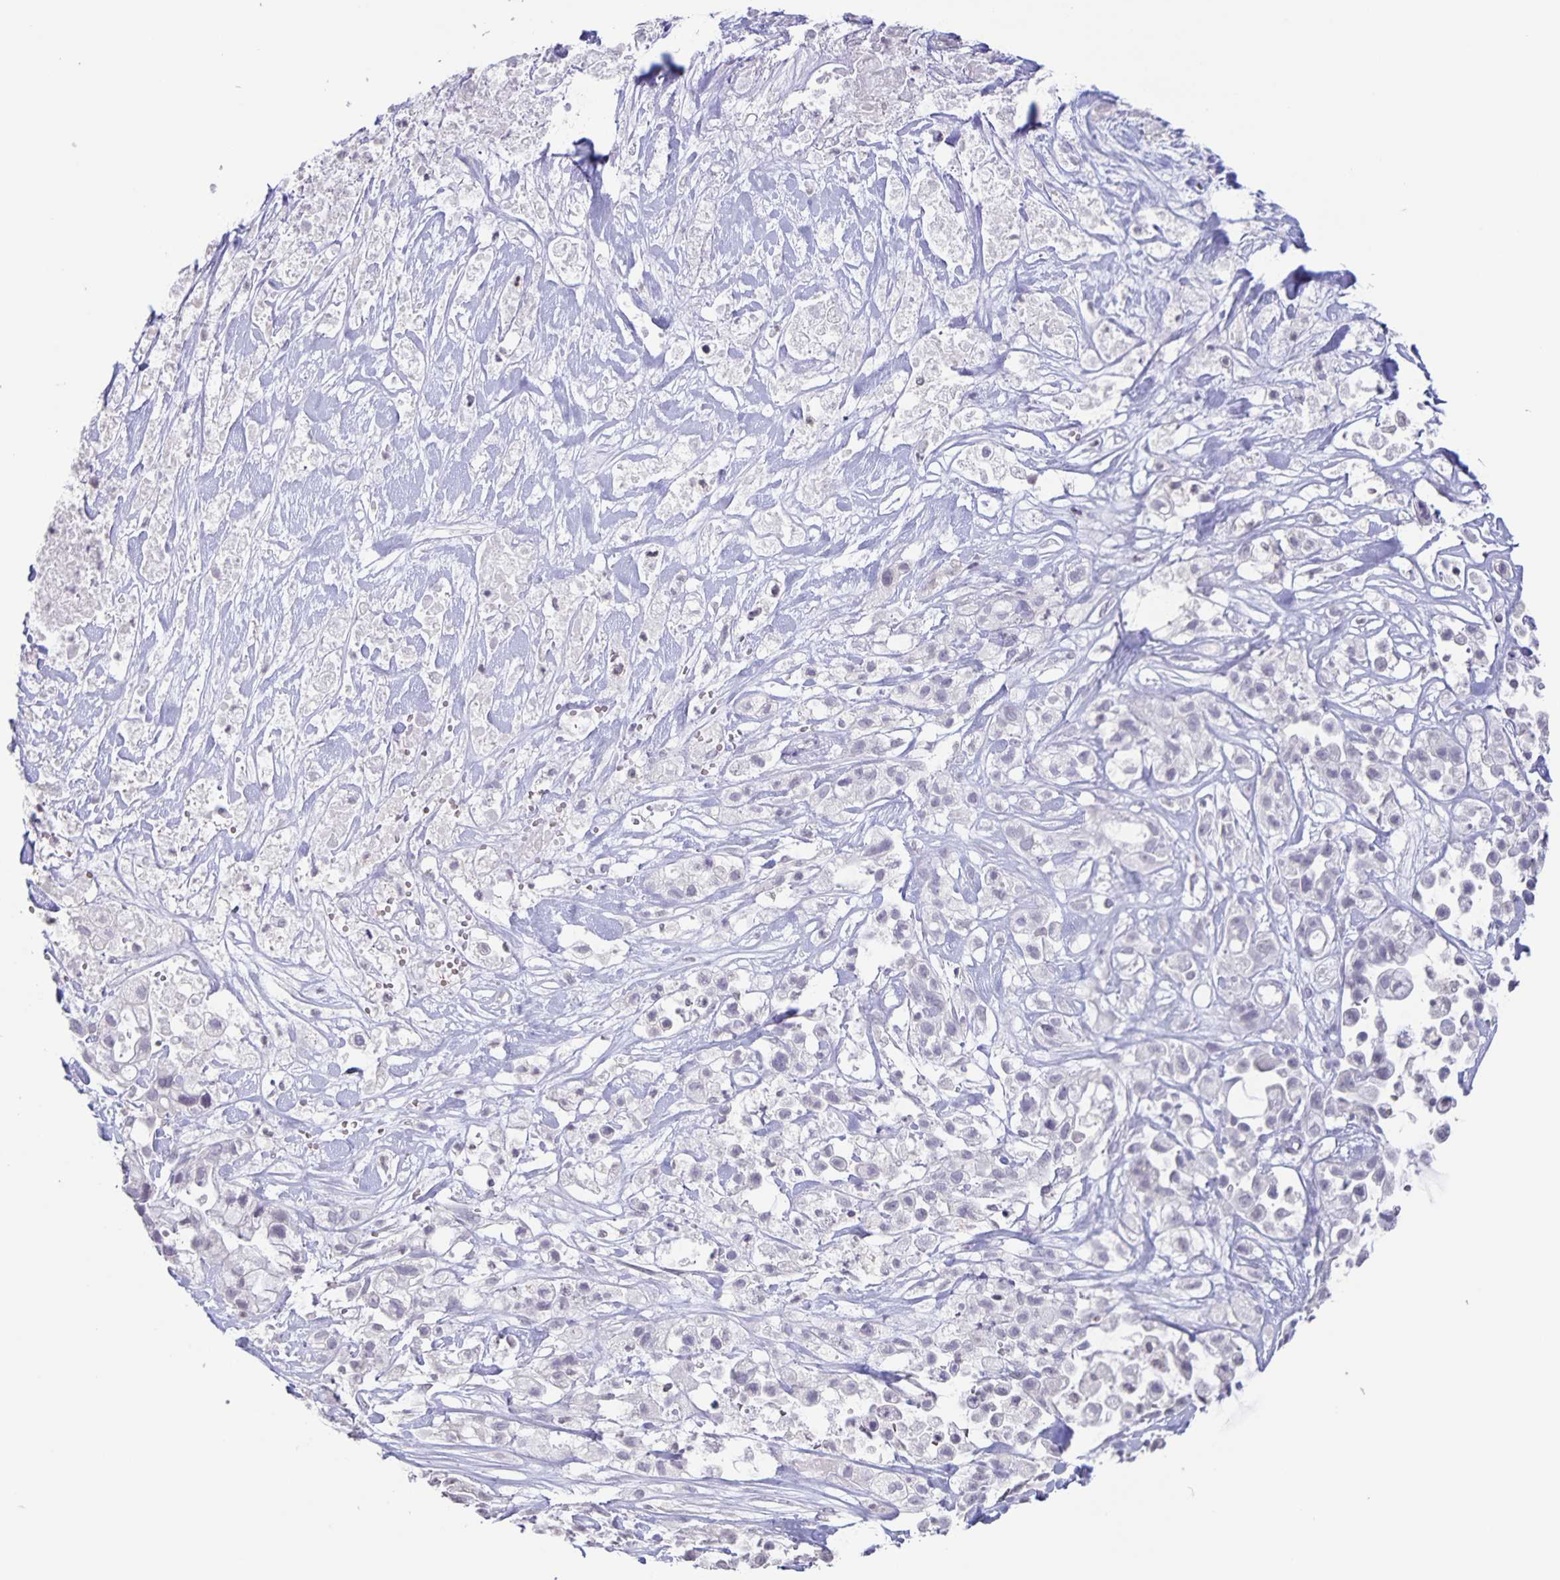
{"staining": {"intensity": "negative", "quantity": "none", "location": "none"}, "tissue": "pancreatic cancer", "cell_type": "Tumor cells", "image_type": "cancer", "snomed": [{"axis": "morphology", "description": "Adenocarcinoma, NOS"}, {"axis": "topography", "description": "Pancreas"}], "caption": "Protein analysis of adenocarcinoma (pancreatic) shows no significant expression in tumor cells.", "gene": "AQP4", "patient": {"sex": "male", "age": 44}}